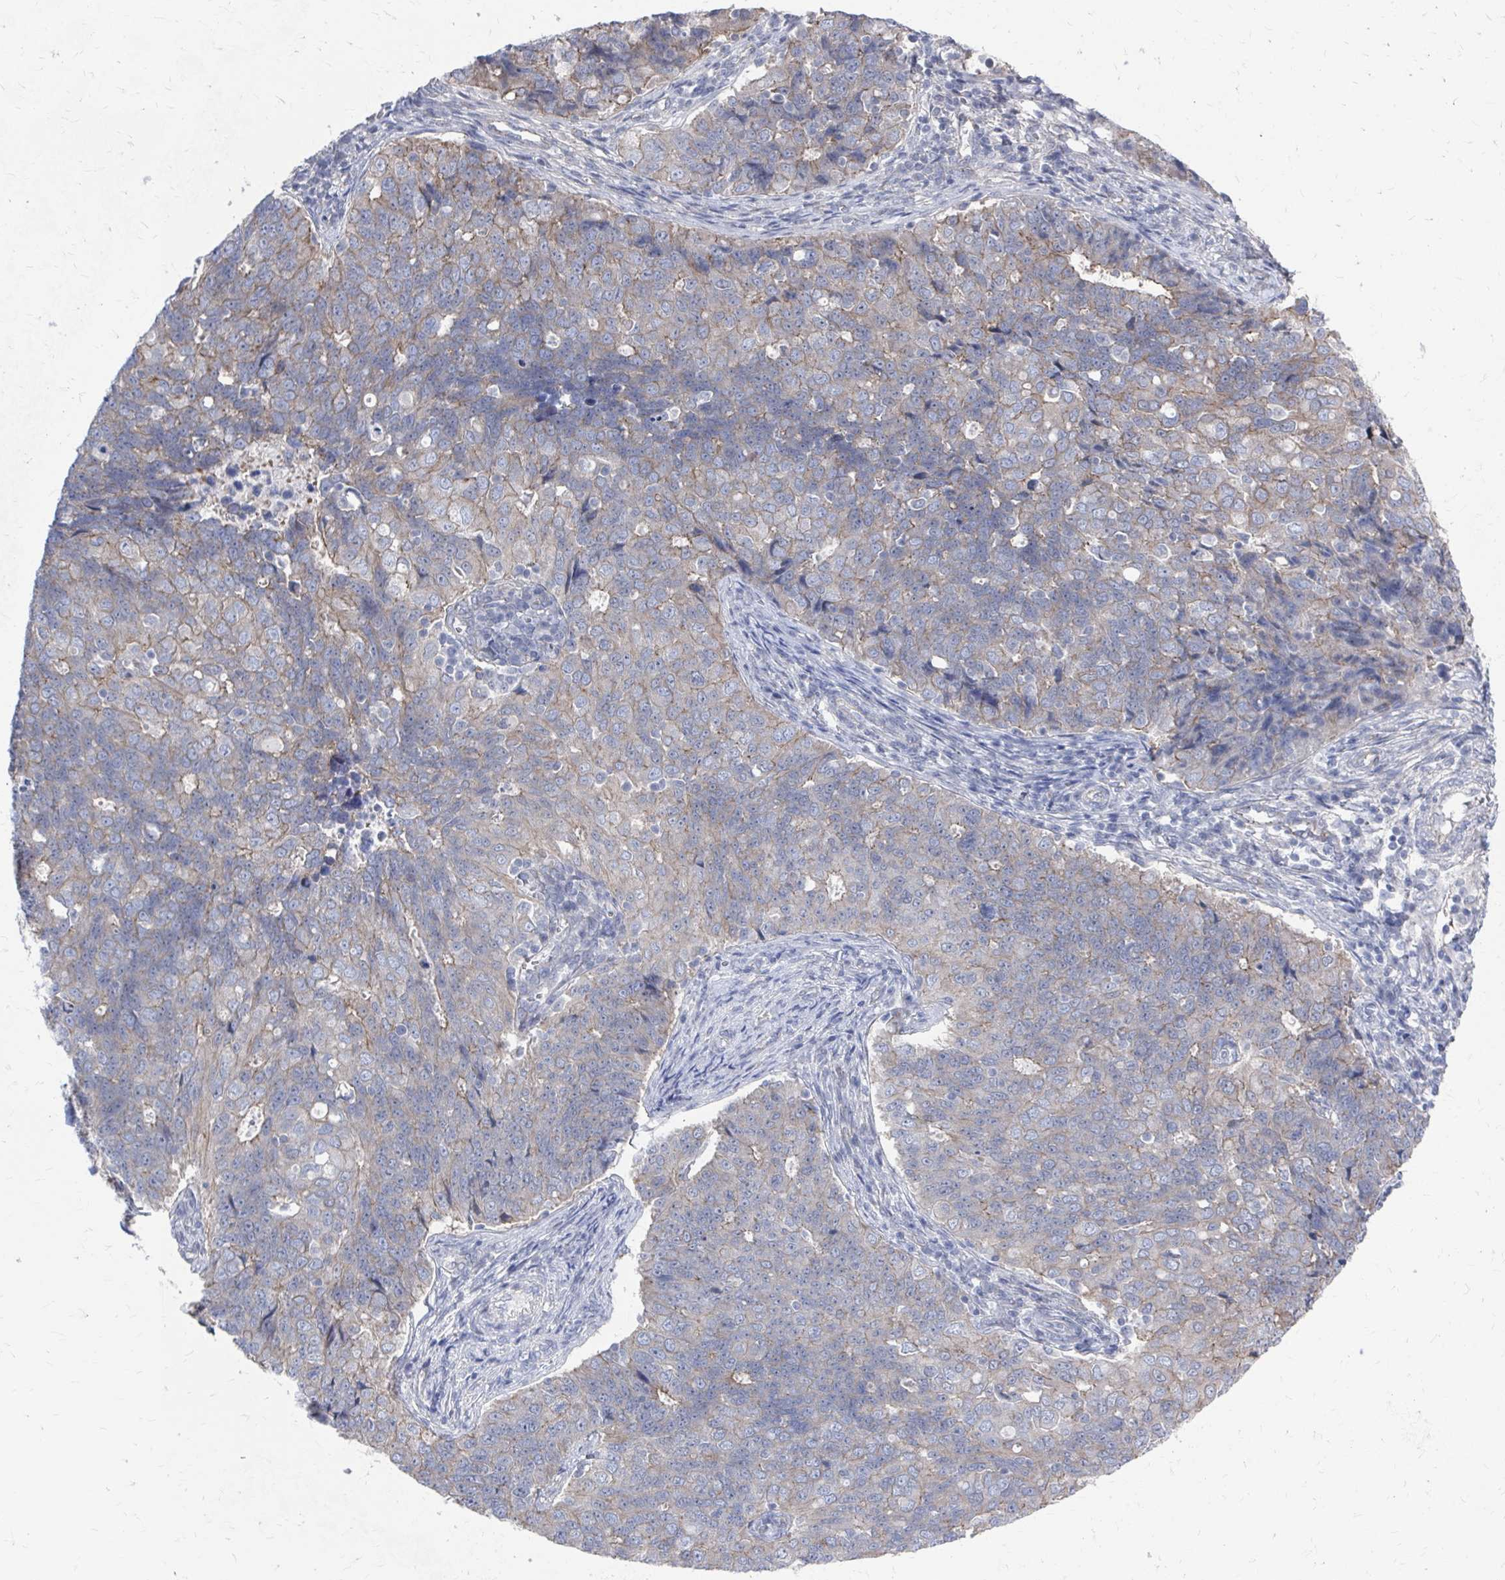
{"staining": {"intensity": "weak", "quantity": "<25%", "location": "cytoplasmic/membranous"}, "tissue": "endometrial cancer", "cell_type": "Tumor cells", "image_type": "cancer", "snomed": [{"axis": "morphology", "description": "Adenocarcinoma, NOS"}, {"axis": "topography", "description": "Endometrium"}], "caption": "Tumor cells are negative for protein expression in human endometrial adenocarcinoma.", "gene": "PLEKHG7", "patient": {"sex": "female", "age": 43}}